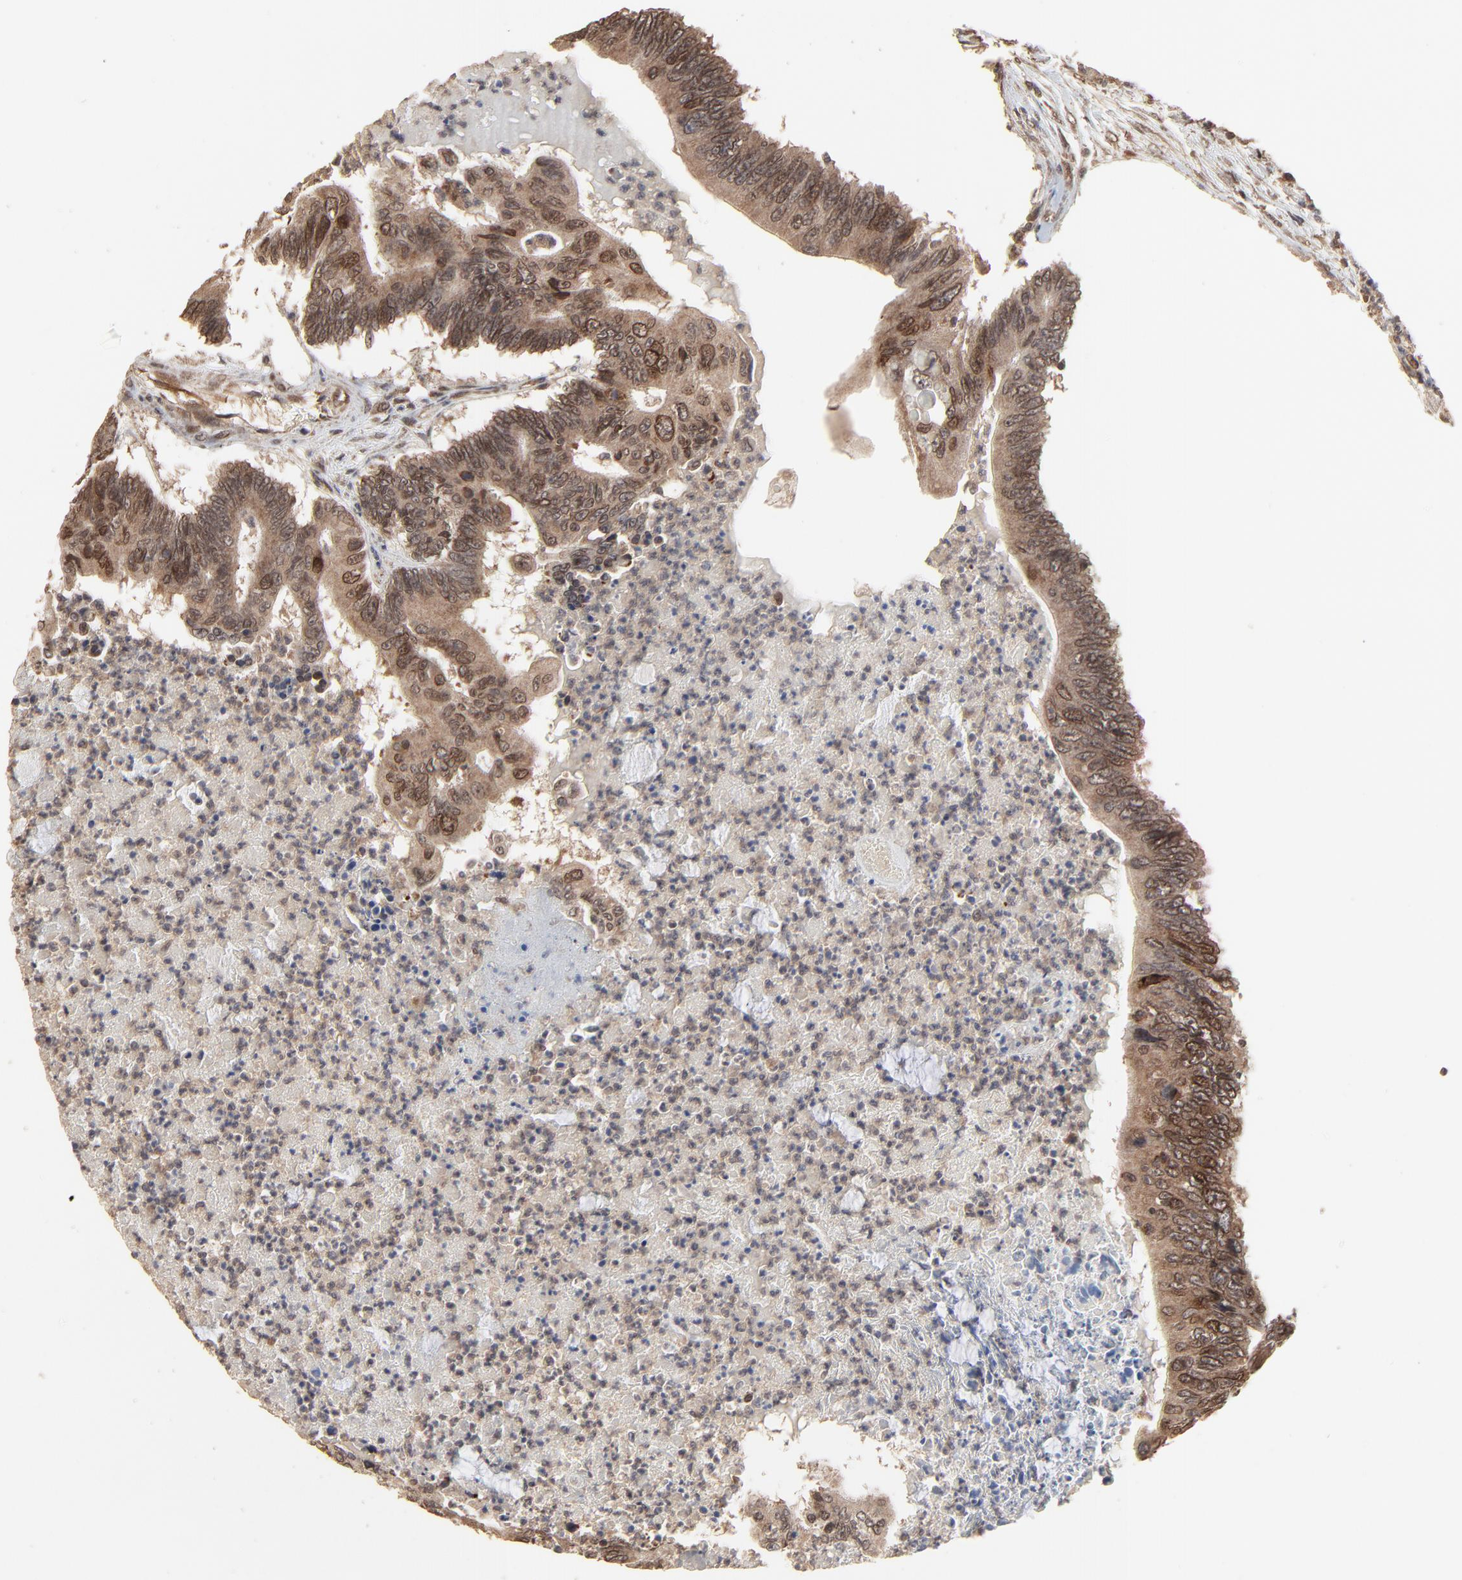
{"staining": {"intensity": "moderate", "quantity": ">75%", "location": "cytoplasmic/membranous,nuclear"}, "tissue": "colorectal cancer", "cell_type": "Tumor cells", "image_type": "cancer", "snomed": [{"axis": "morphology", "description": "Adenocarcinoma, NOS"}, {"axis": "topography", "description": "Colon"}], "caption": "This image demonstrates immunohistochemistry (IHC) staining of human colorectal cancer, with medium moderate cytoplasmic/membranous and nuclear expression in approximately >75% of tumor cells.", "gene": "FAM227A", "patient": {"sex": "male", "age": 65}}